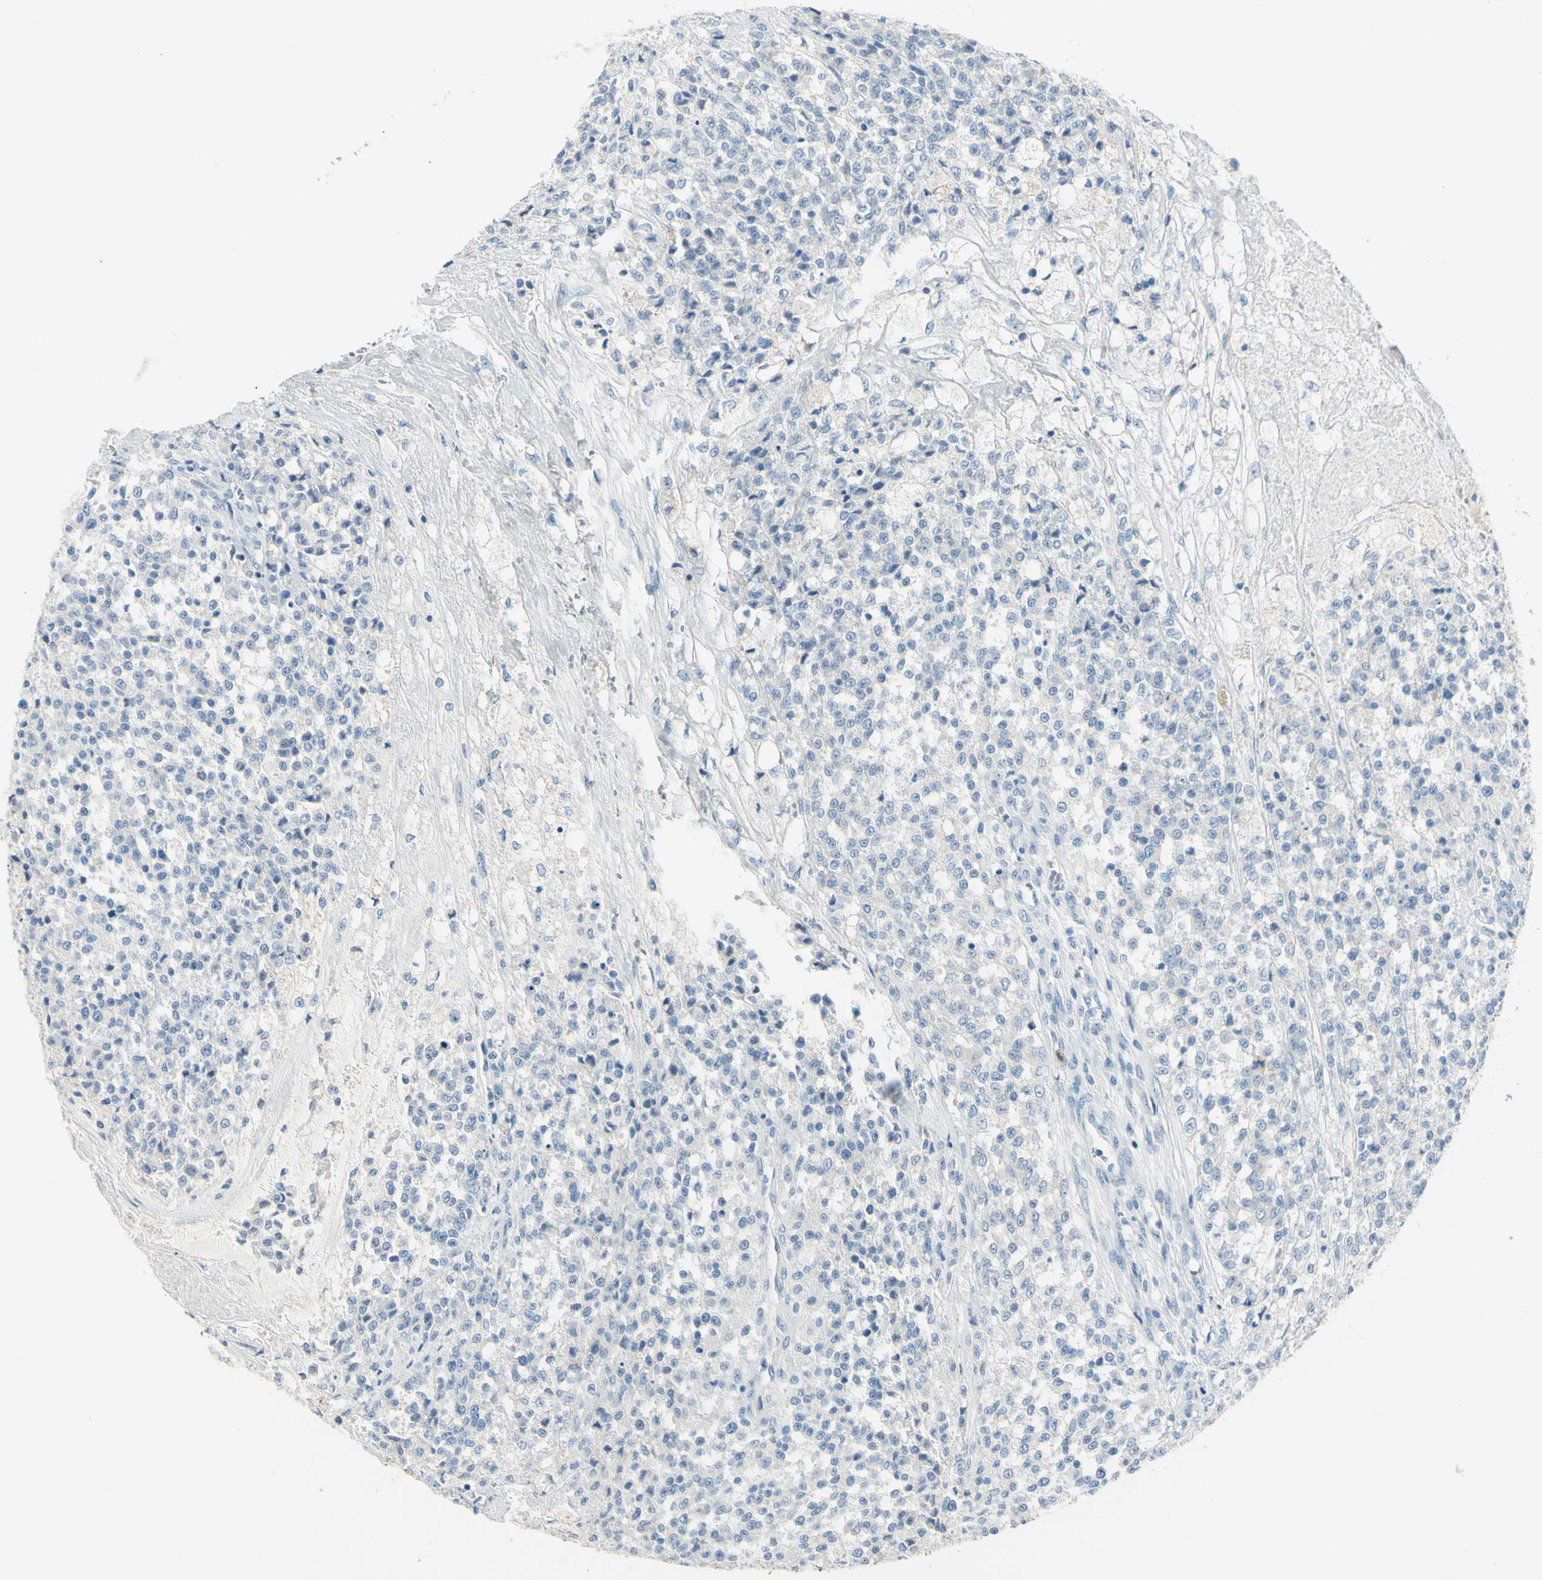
{"staining": {"intensity": "negative", "quantity": "none", "location": "none"}, "tissue": "testis cancer", "cell_type": "Tumor cells", "image_type": "cancer", "snomed": [{"axis": "morphology", "description": "Seminoma, NOS"}, {"axis": "topography", "description": "Testis"}], "caption": "High power microscopy photomicrograph of an IHC micrograph of testis seminoma, revealing no significant positivity in tumor cells.", "gene": "ZNF557", "patient": {"sex": "male", "age": 59}}